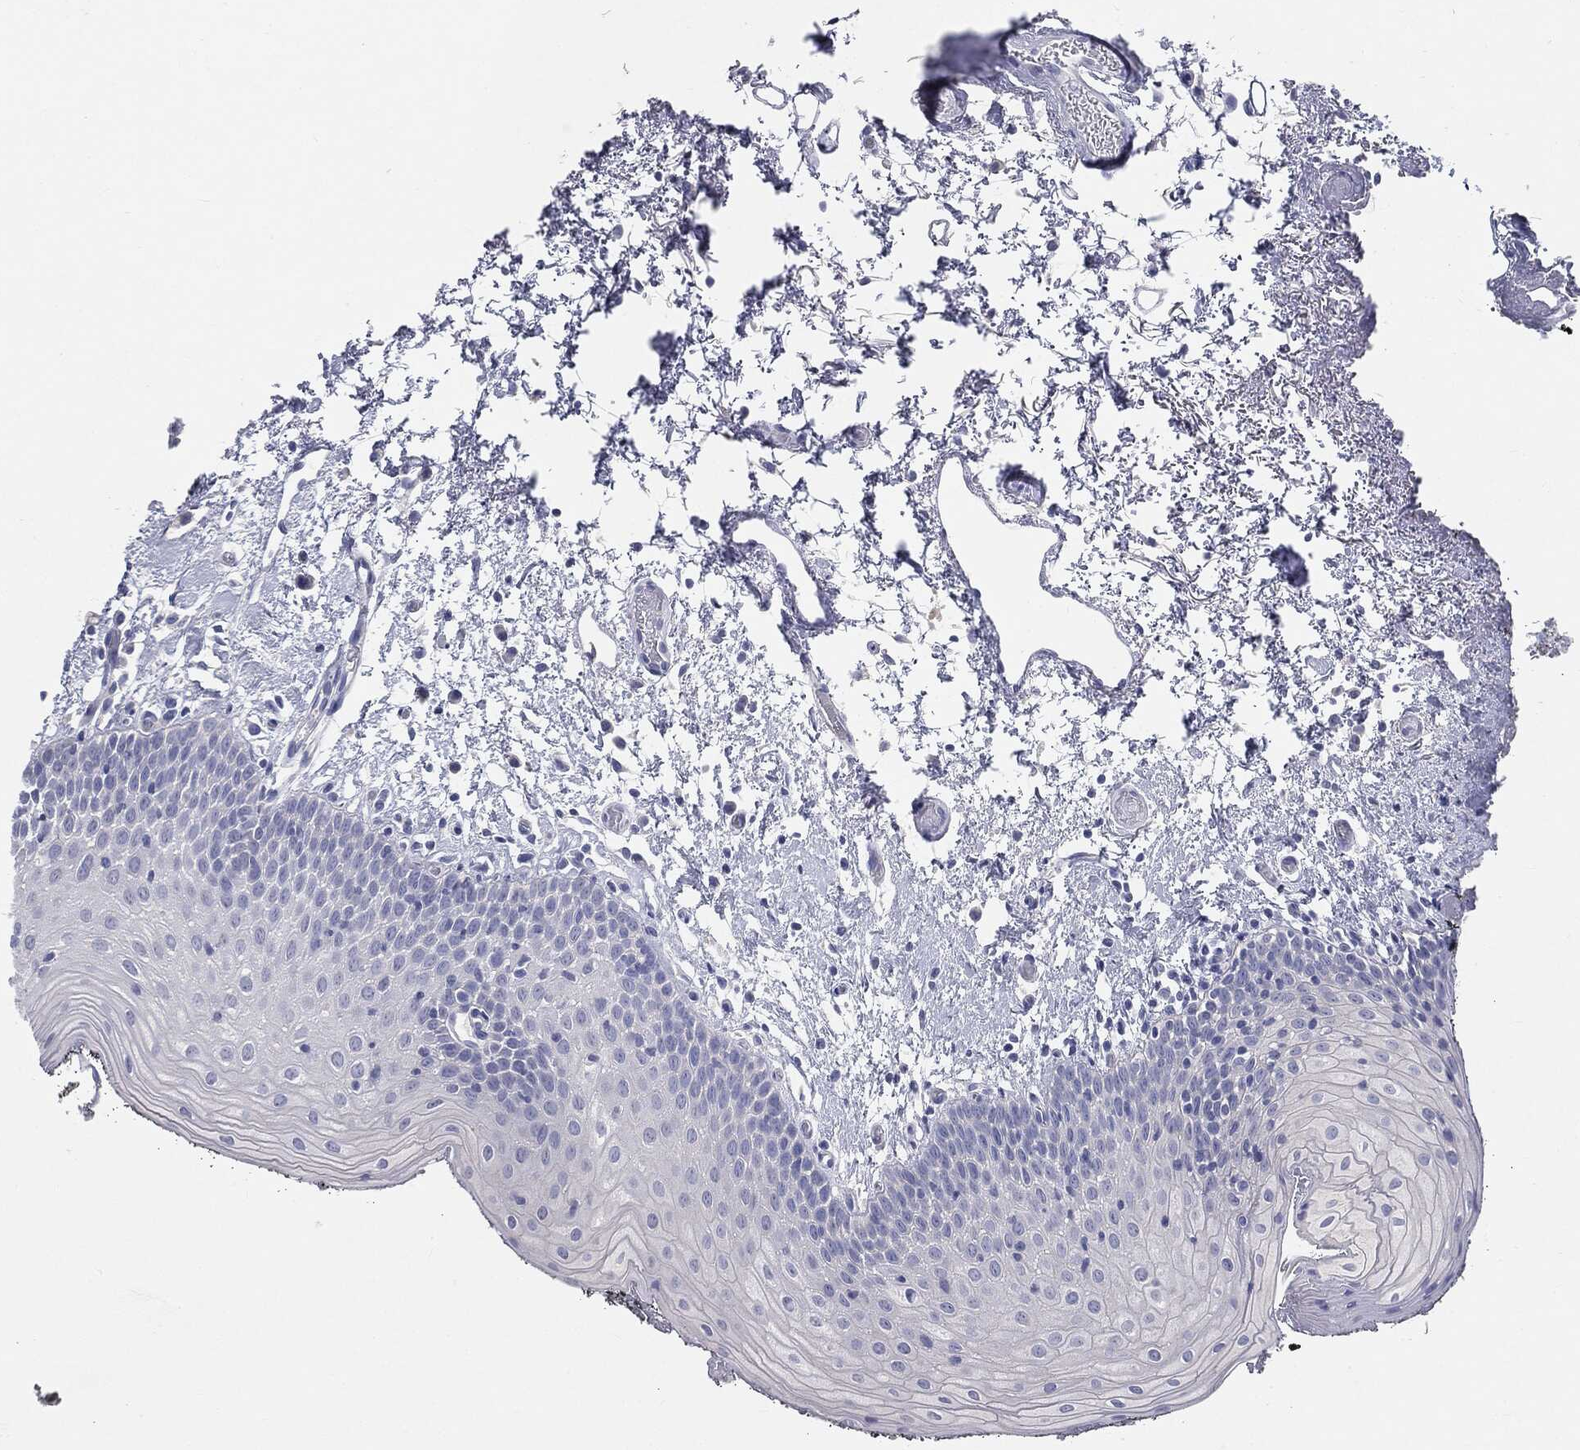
{"staining": {"intensity": "negative", "quantity": "none", "location": "none"}, "tissue": "oral mucosa", "cell_type": "Squamous epithelial cells", "image_type": "normal", "snomed": [{"axis": "morphology", "description": "Normal tissue, NOS"}, {"axis": "morphology", "description": "Squamous cell carcinoma, NOS"}, {"axis": "topography", "description": "Oral tissue"}, {"axis": "topography", "description": "Tounge, NOS"}, {"axis": "topography", "description": "Head-Neck"}], "caption": "An IHC histopathology image of unremarkable oral mucosa is shown. There is no staining in squamous epithelial cells of oral mucosa.", "gene": "CUZD1", "patient": {"sex": "female", "age": 80}}